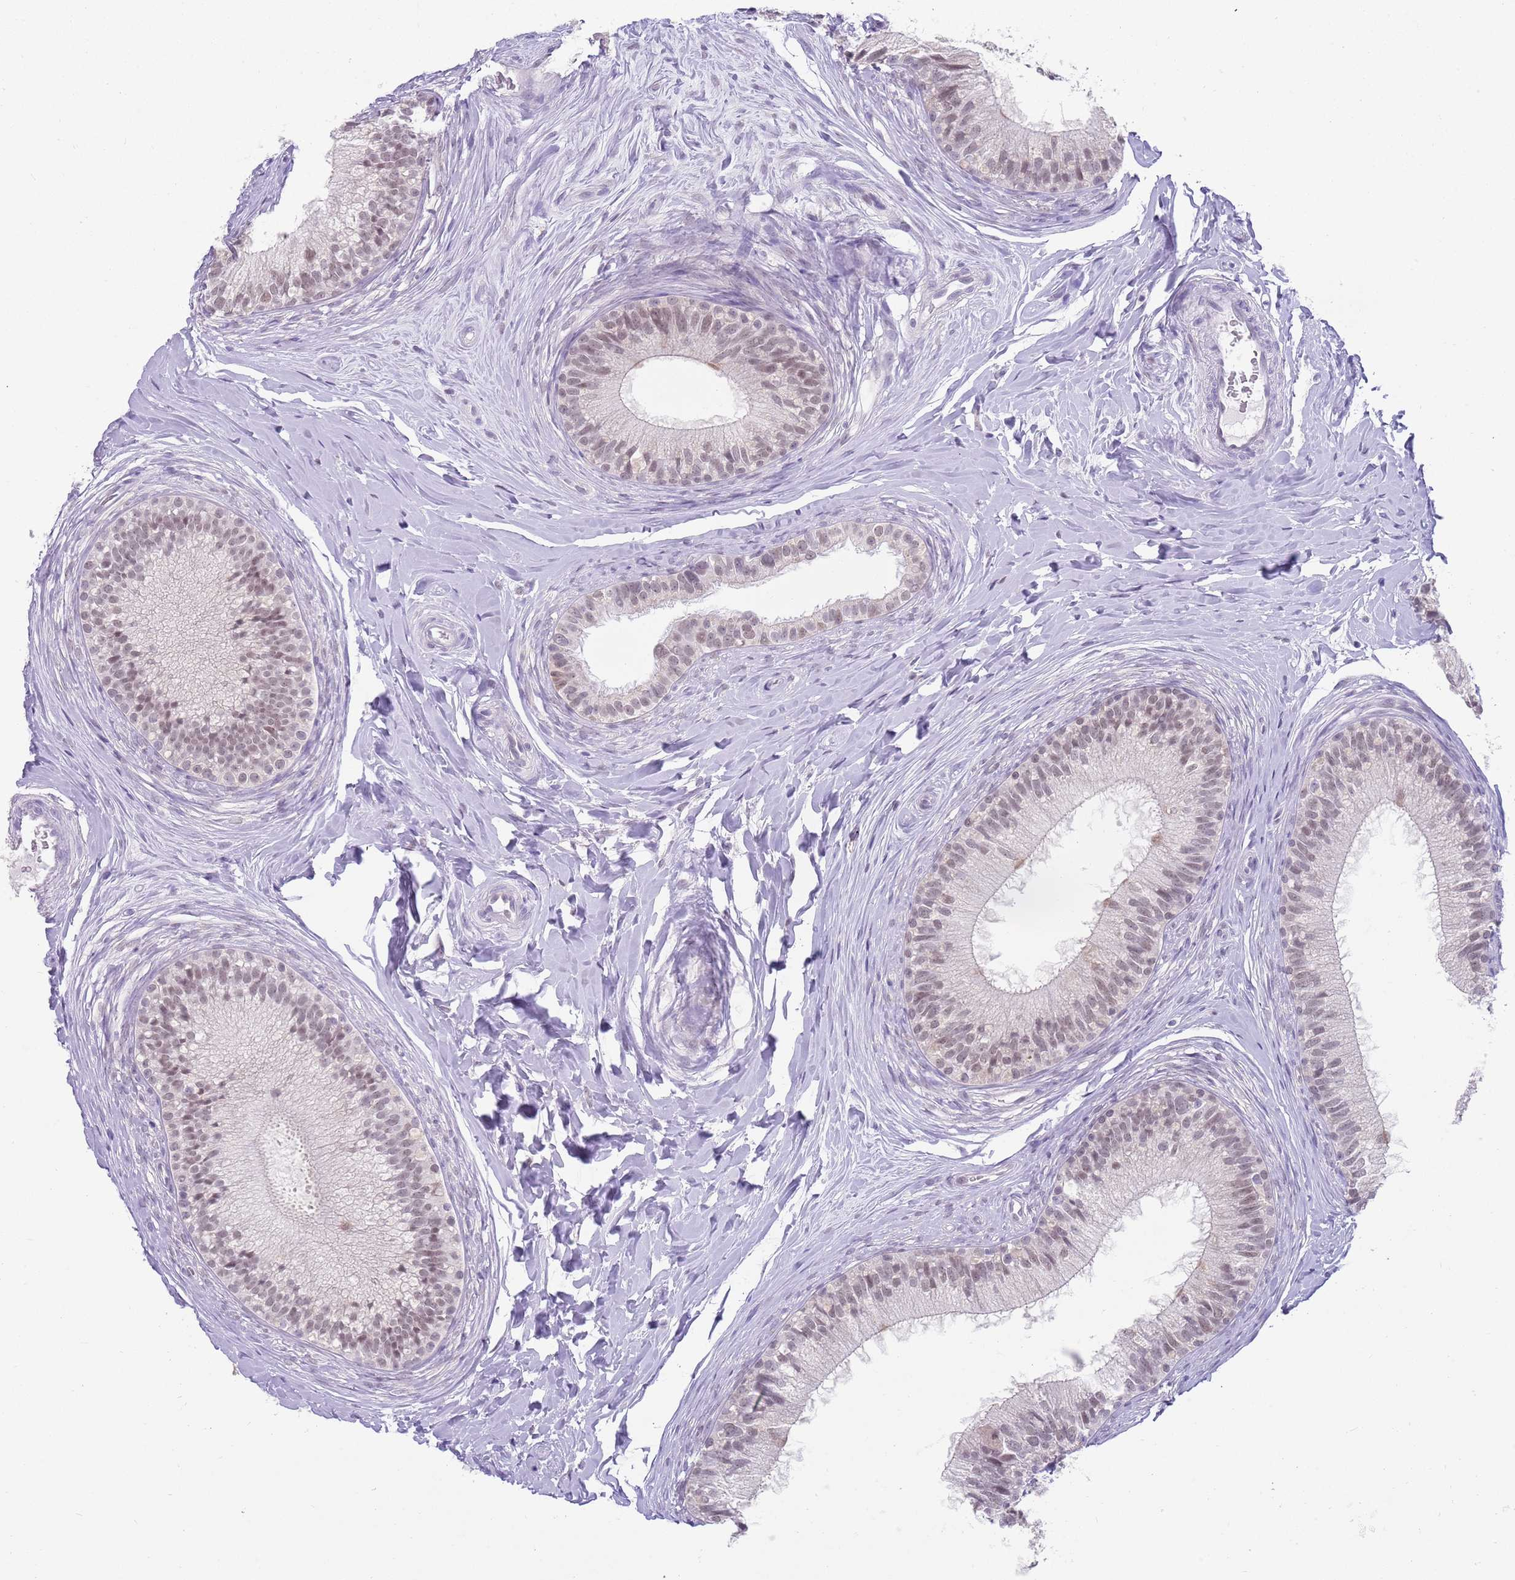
{"staining": {"intensity": "moderate", "quantity": "25%-75%", "location": "nuclear"}, "tissue": "epididymis", "cell_type": "Glandular cells", "image_type": "normal", "snomed": [{"axis": "morphology", "description": "Normal tissue, NOS"}, {"axis": "topography", "description": "Epididymis"}], "caption": "Immunohistochemistry (DAB (3,3'-diaminobenzidine)) staining of unremarkable human epididymis exhibits moderate nuclear protein positivity in approximately 25%-75% of glandular cells.", "gene": "SEPHS2", "patient": {"sex": "male", "age": 33}}